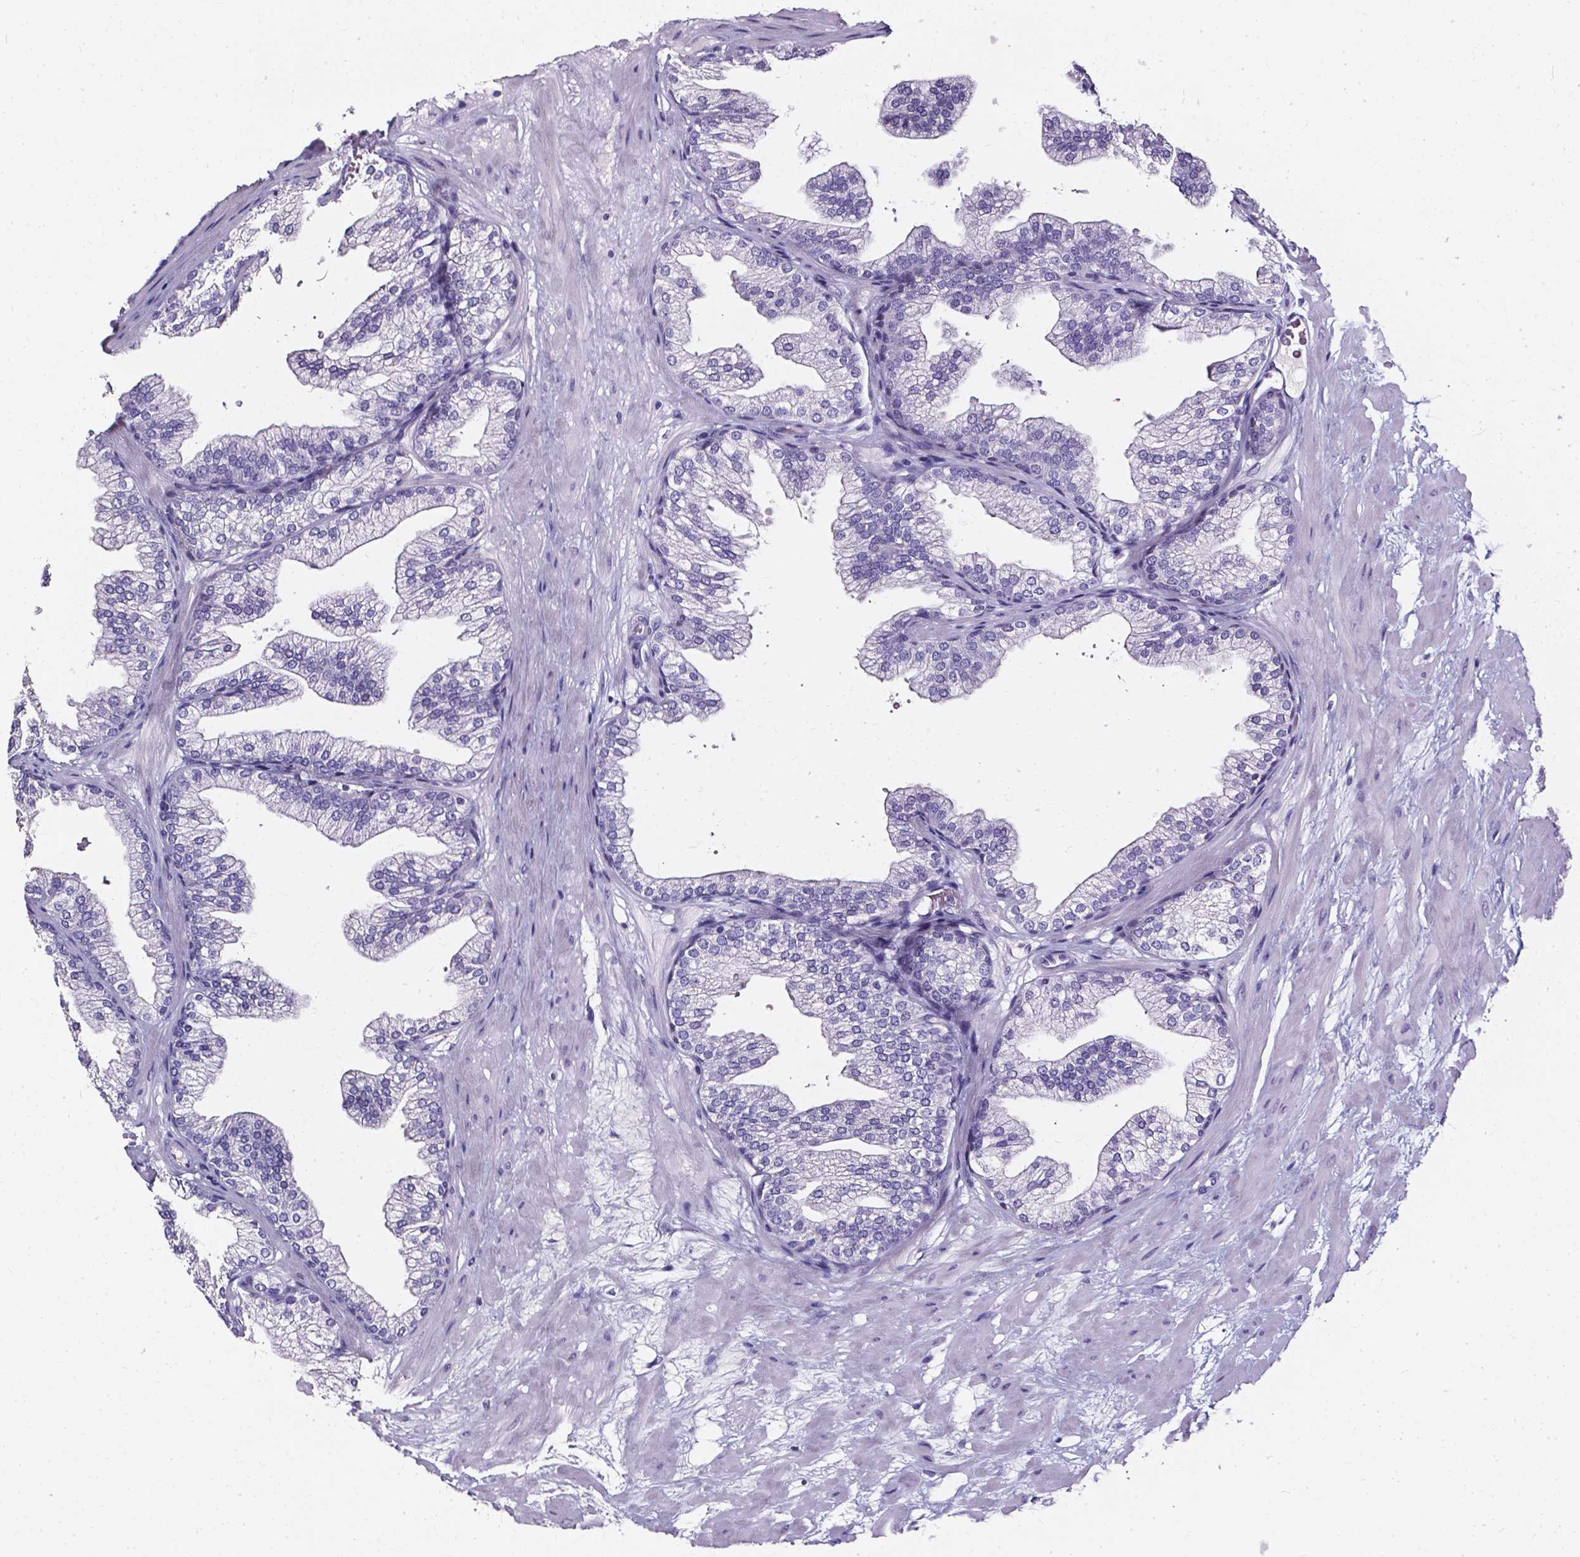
{"staining": {"intensity": "negative", "quantity": "none", "location": "none"}, "tissue": "prostate", "cell_type": "Glandular cells", "image_type": "normal", "snomed": [{"axis": "morphology", "description": "Normal tissue, NOS"}, {"axis": "topography", "description": "Prostate"}], "caption": "DAB (3,3'-diaminobenzidine) immunohistochemical staining of benign human prostate exhibits no significant expression in glandular cells. (Stains: DAB immunohistochemistry with hematoxylin counter stain, Microscopy: brightfield microscopy at high magnification).", "gene": "AKR1B10", "patient": {"sex": "male", "age": 37}}